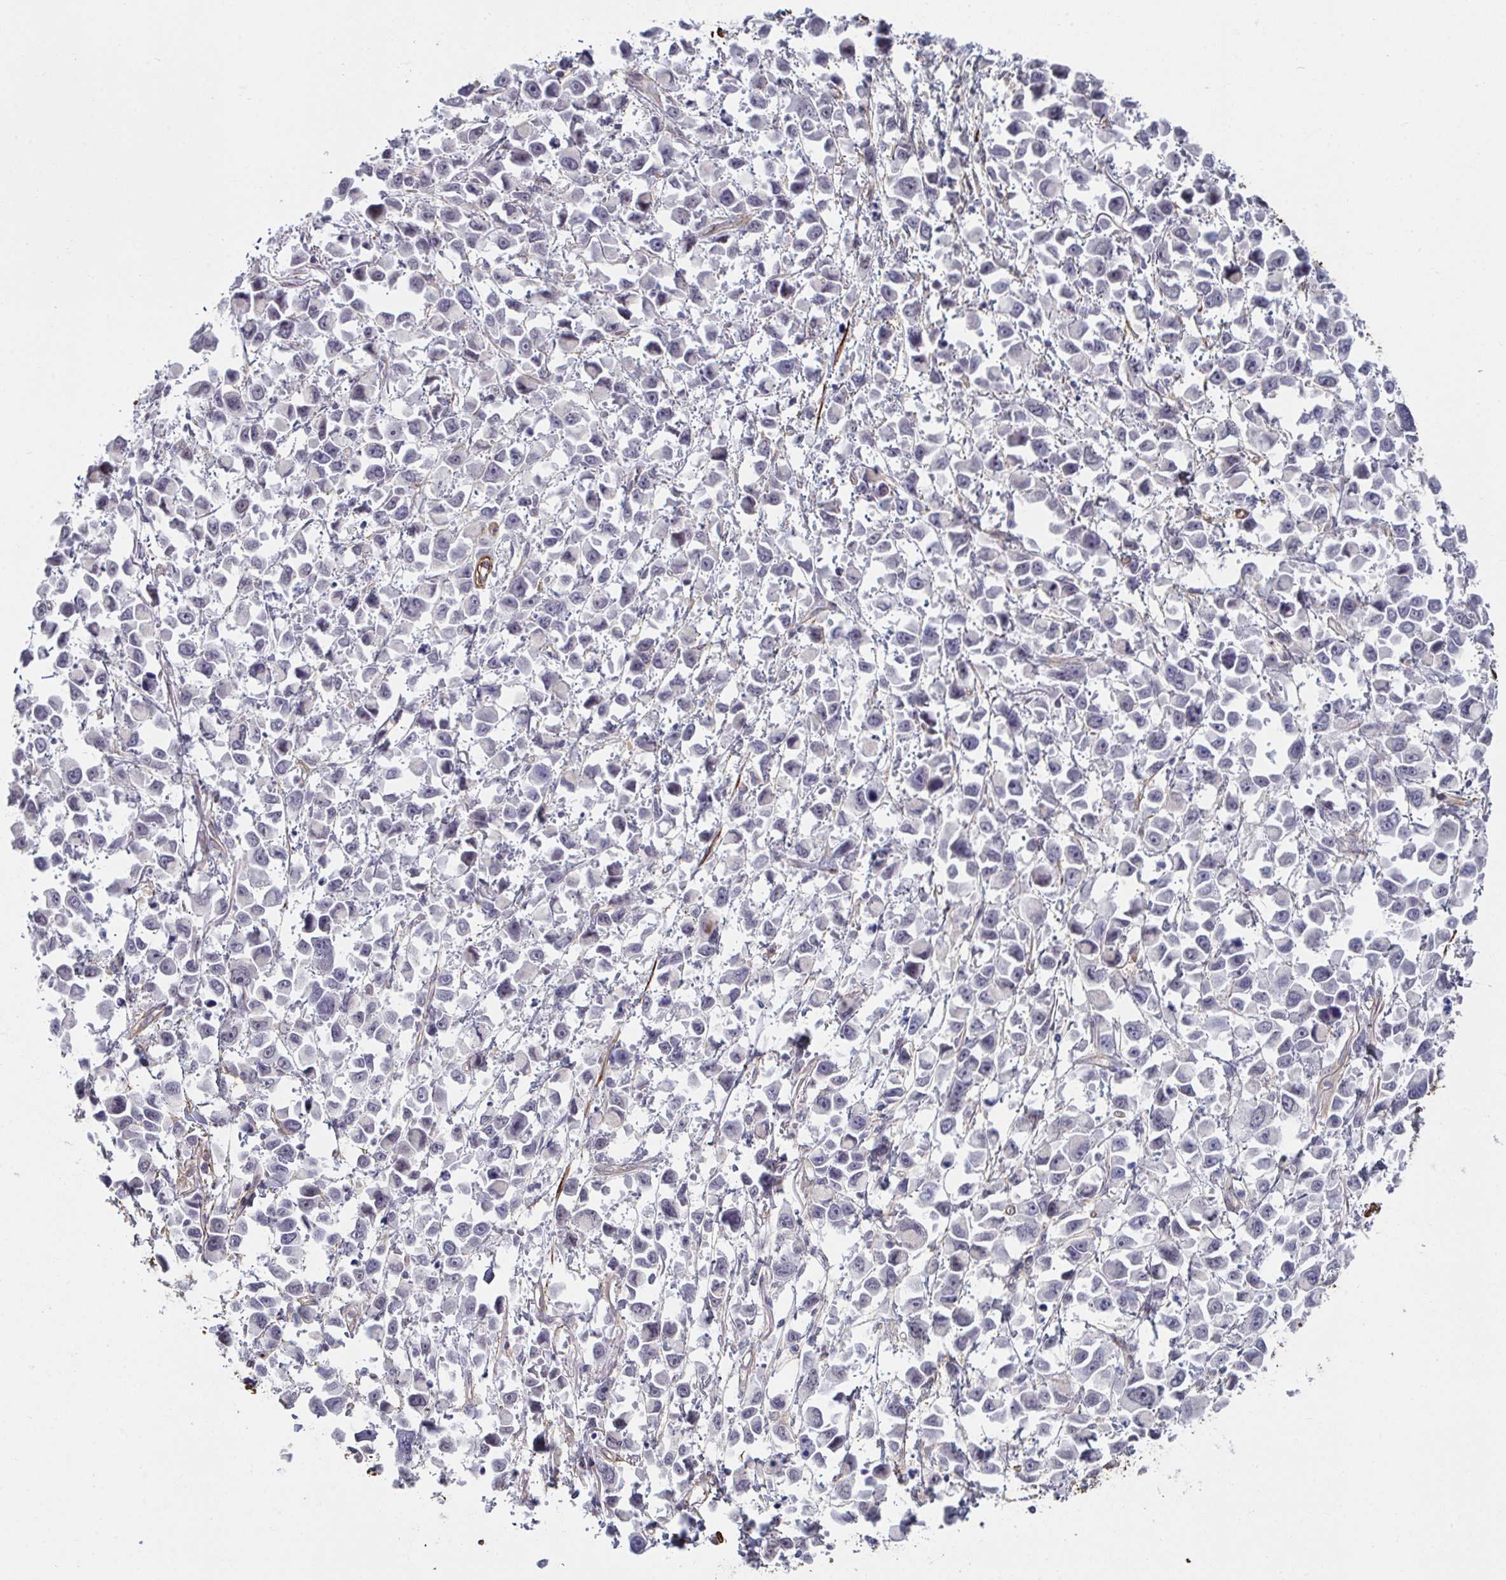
{"staining": {"intensity": "negative", "quantity": "none", "location": "none"}, "tissue": "stomach cancer", "cell_type": "Tumor cells", "image_type": "cancer", "snomed": [{"axis": "morphology", "description": "Adenocarcinoma, NOS"}, {"axis": "topography", "description": "Stomach"}], "caption": "High magnification brightfield microscopy of stomach cancer stained with DAB (3,3'-diaminobenzidine) (brown) and counterstained with hematoxylin (blue): tumor cells show no significant staining. (Immunohistochemistry (ihc), brightfield microscopy, high magnification).", "gene": "NEURL4", "patient": {"sex": "female", "age": 81}}